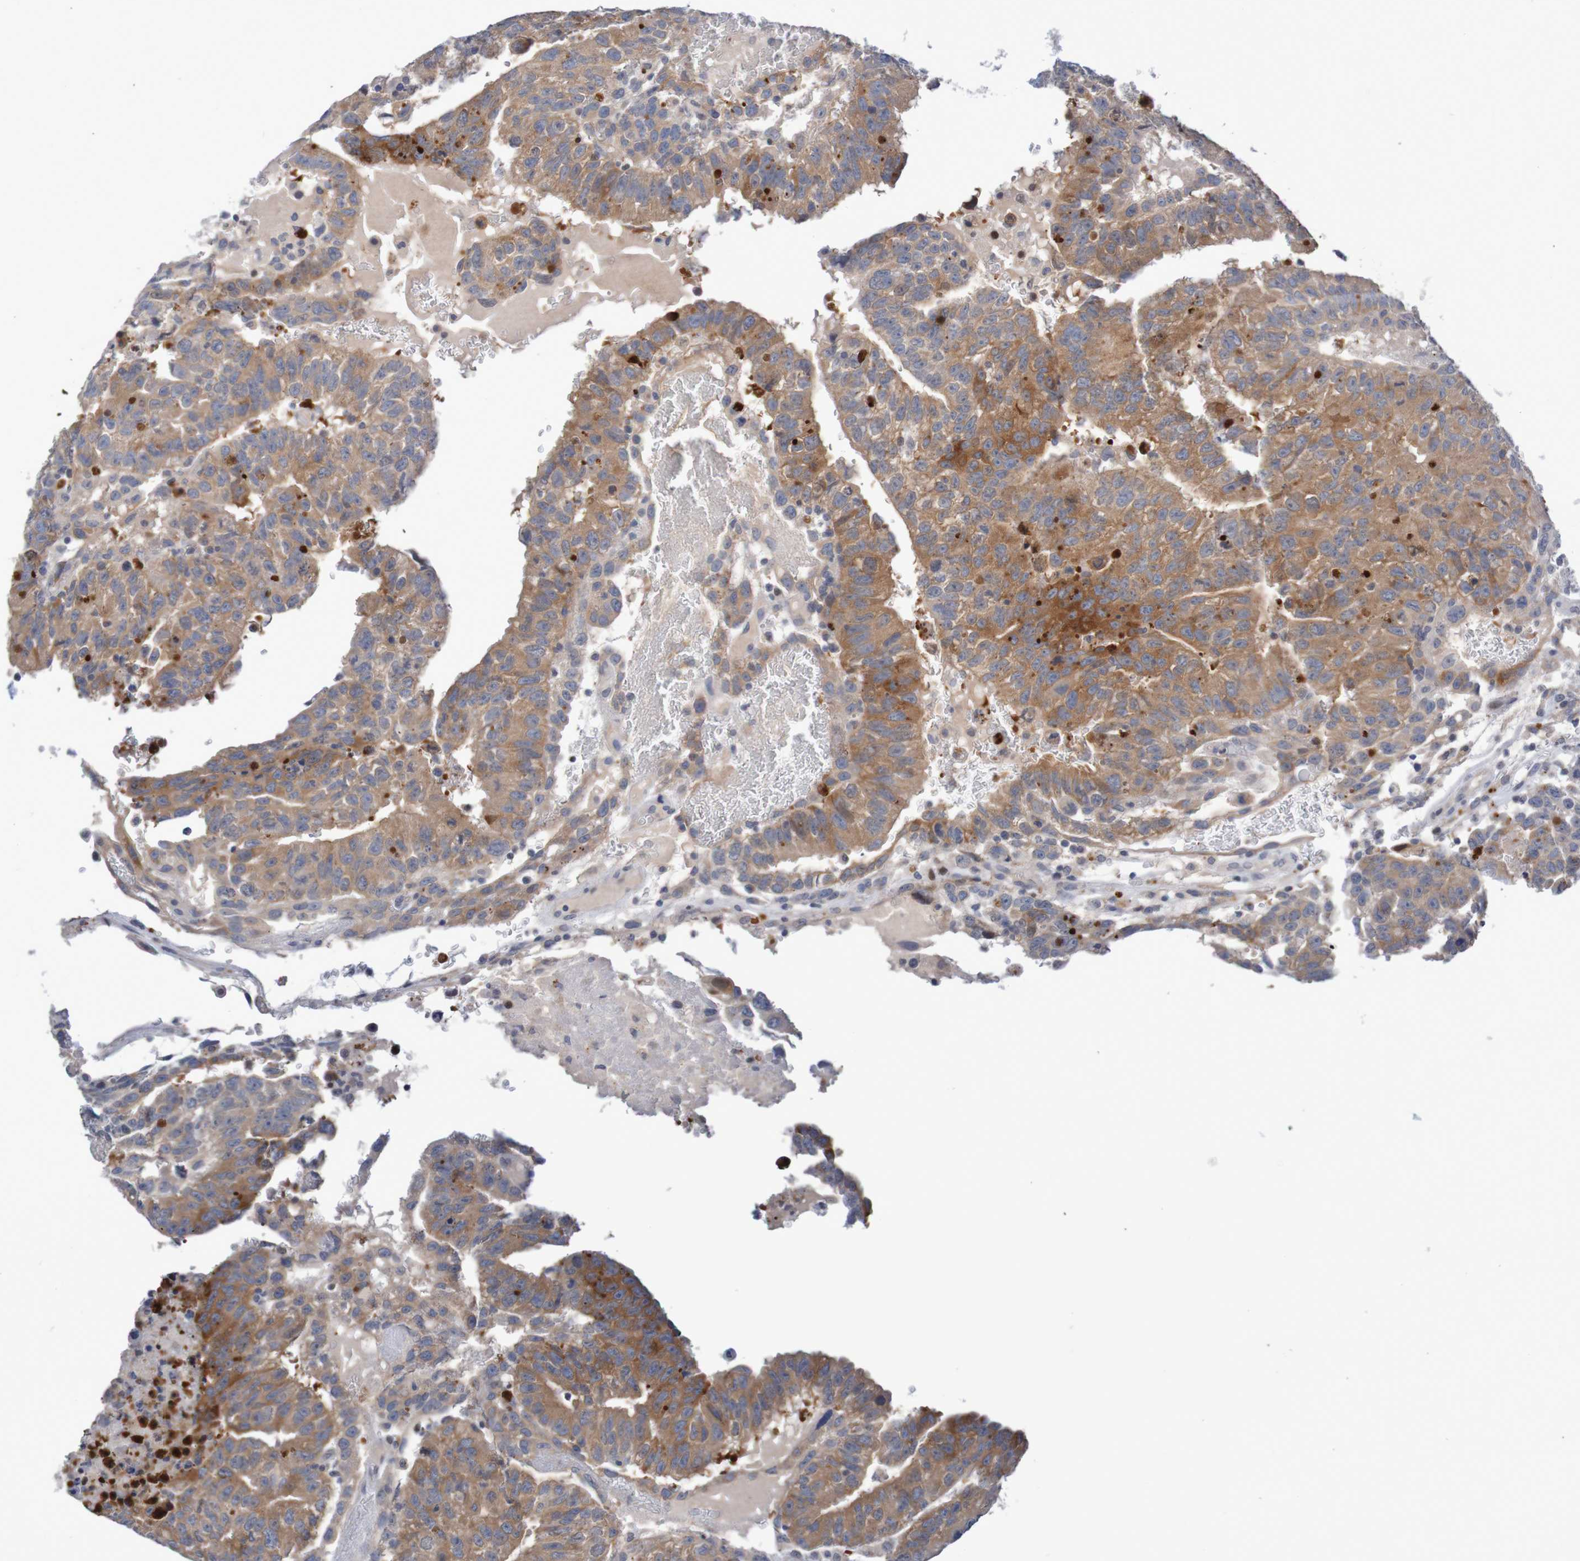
{"staining": {"intensity": "moderate", "quantity": ">75%", "location": "cytoplasmic/membranous"}, "tissue": "testis cancer", "cell_type": "Tumor cells", "image_type": "cancer", "snomed": [{"axis": "morphology", "description": "Seminoma, NOS"}, {"axis": "morphology", "description": "Carcinoma, Embryonal, NOS"}, {"axis": "topography", "description": "Testis"}], "caption": "About >75% of tumor cells in seminoma (testis) show moderate cytoplasmic/membranous protein expression as visualized by brown immunohistochemical staining.", "gene": "FBP2", "patient": {"sex": "male", "age": 52}}